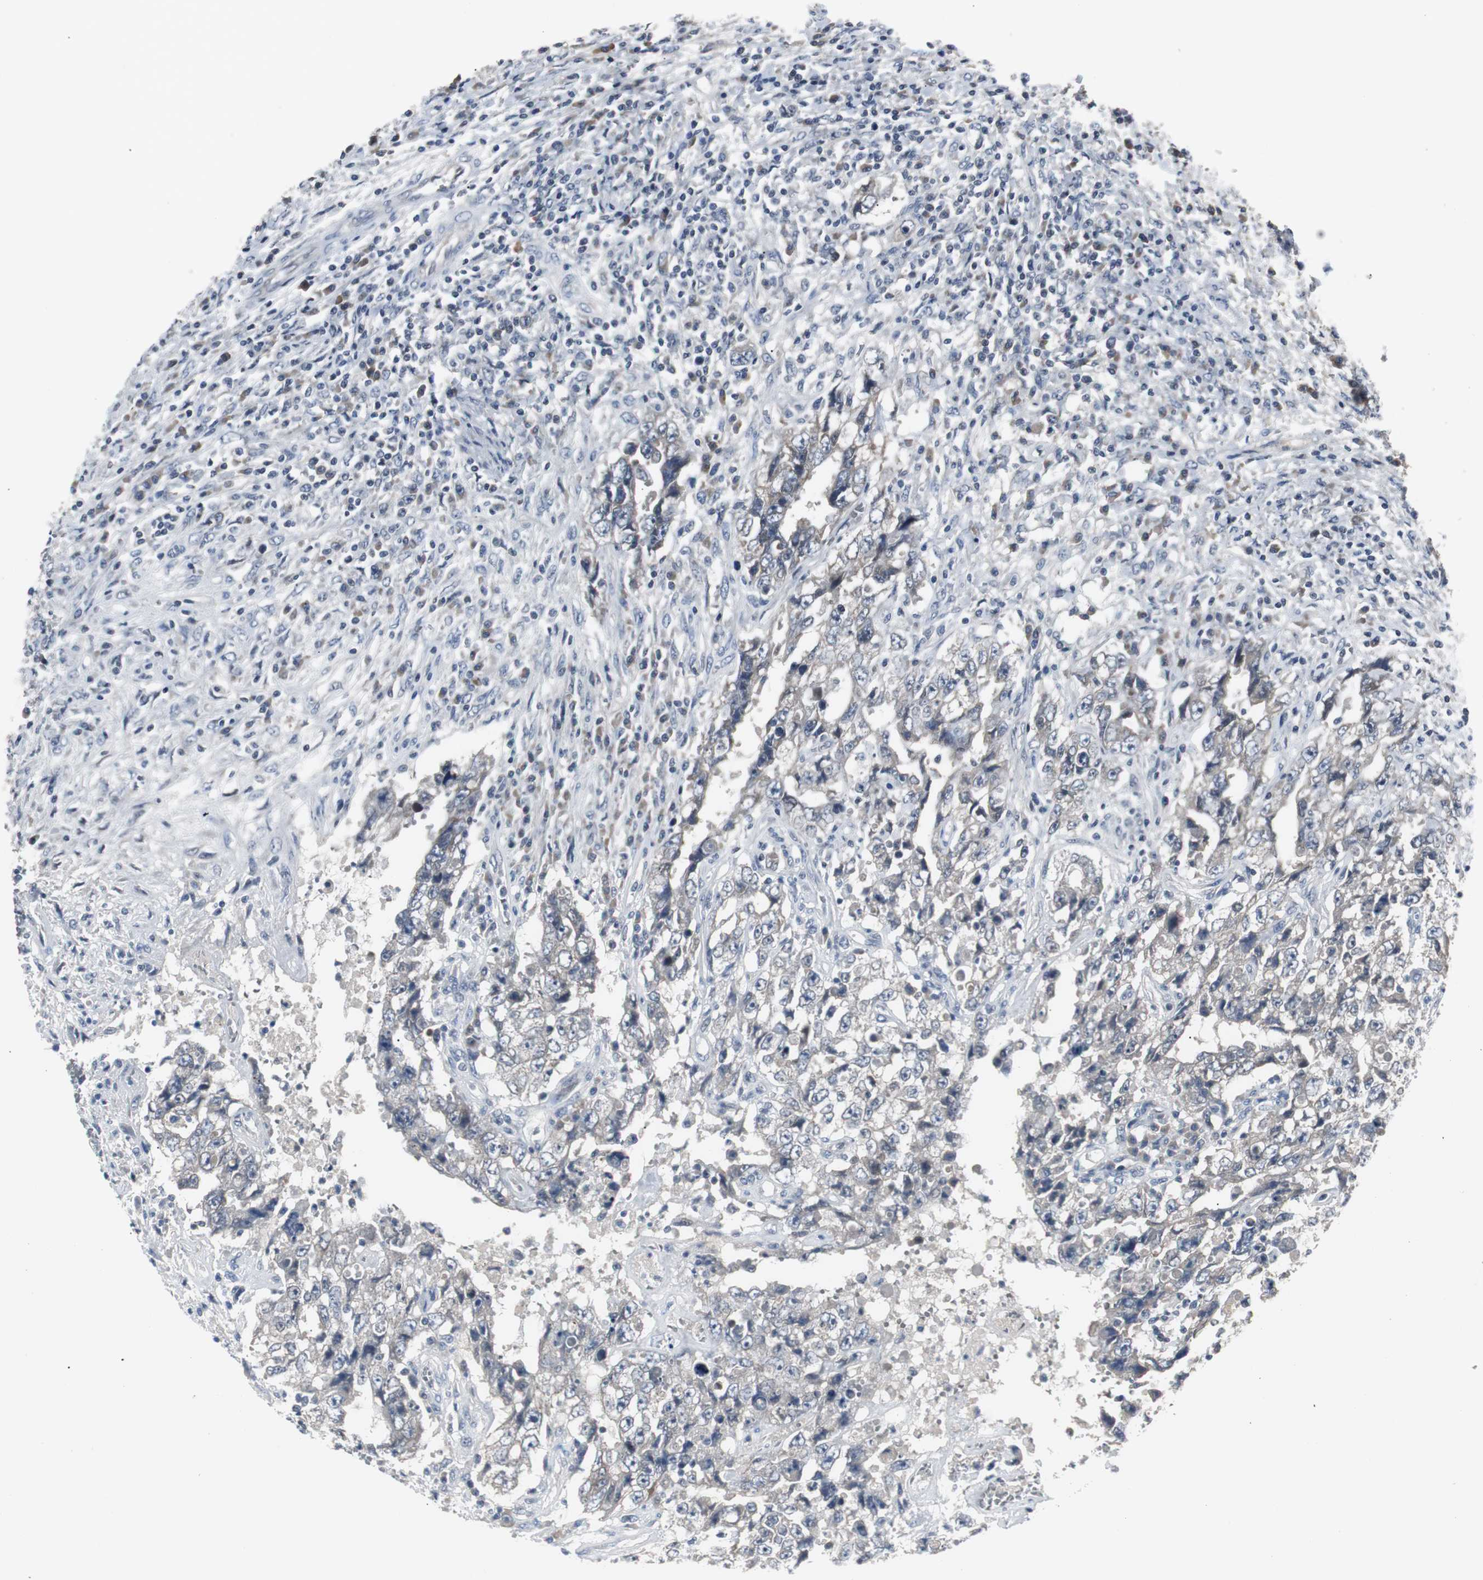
{"staining": {"intensity": "weak", "quantity": "25%-75%", "location": "cytoplasmic/membranous"}, "tissue": "testis cancer", "cell_type": "Tumor cells", "image_type": "cancer", "snomed": [{"axis": "morphology", "description": "Carcinoma, Embryonal, NOS"}, {"axis": "topography", "description": "Testis"}], "caption": "Weak cytoplasmic/membranous expression for a protein is present in about 25%-75% of tumor cells of testis embryonal carcinoma using immunohistochemistry (IHC).", "gene": "ZMPSTE24", "patient": {"sex": "male", "age": 26}}